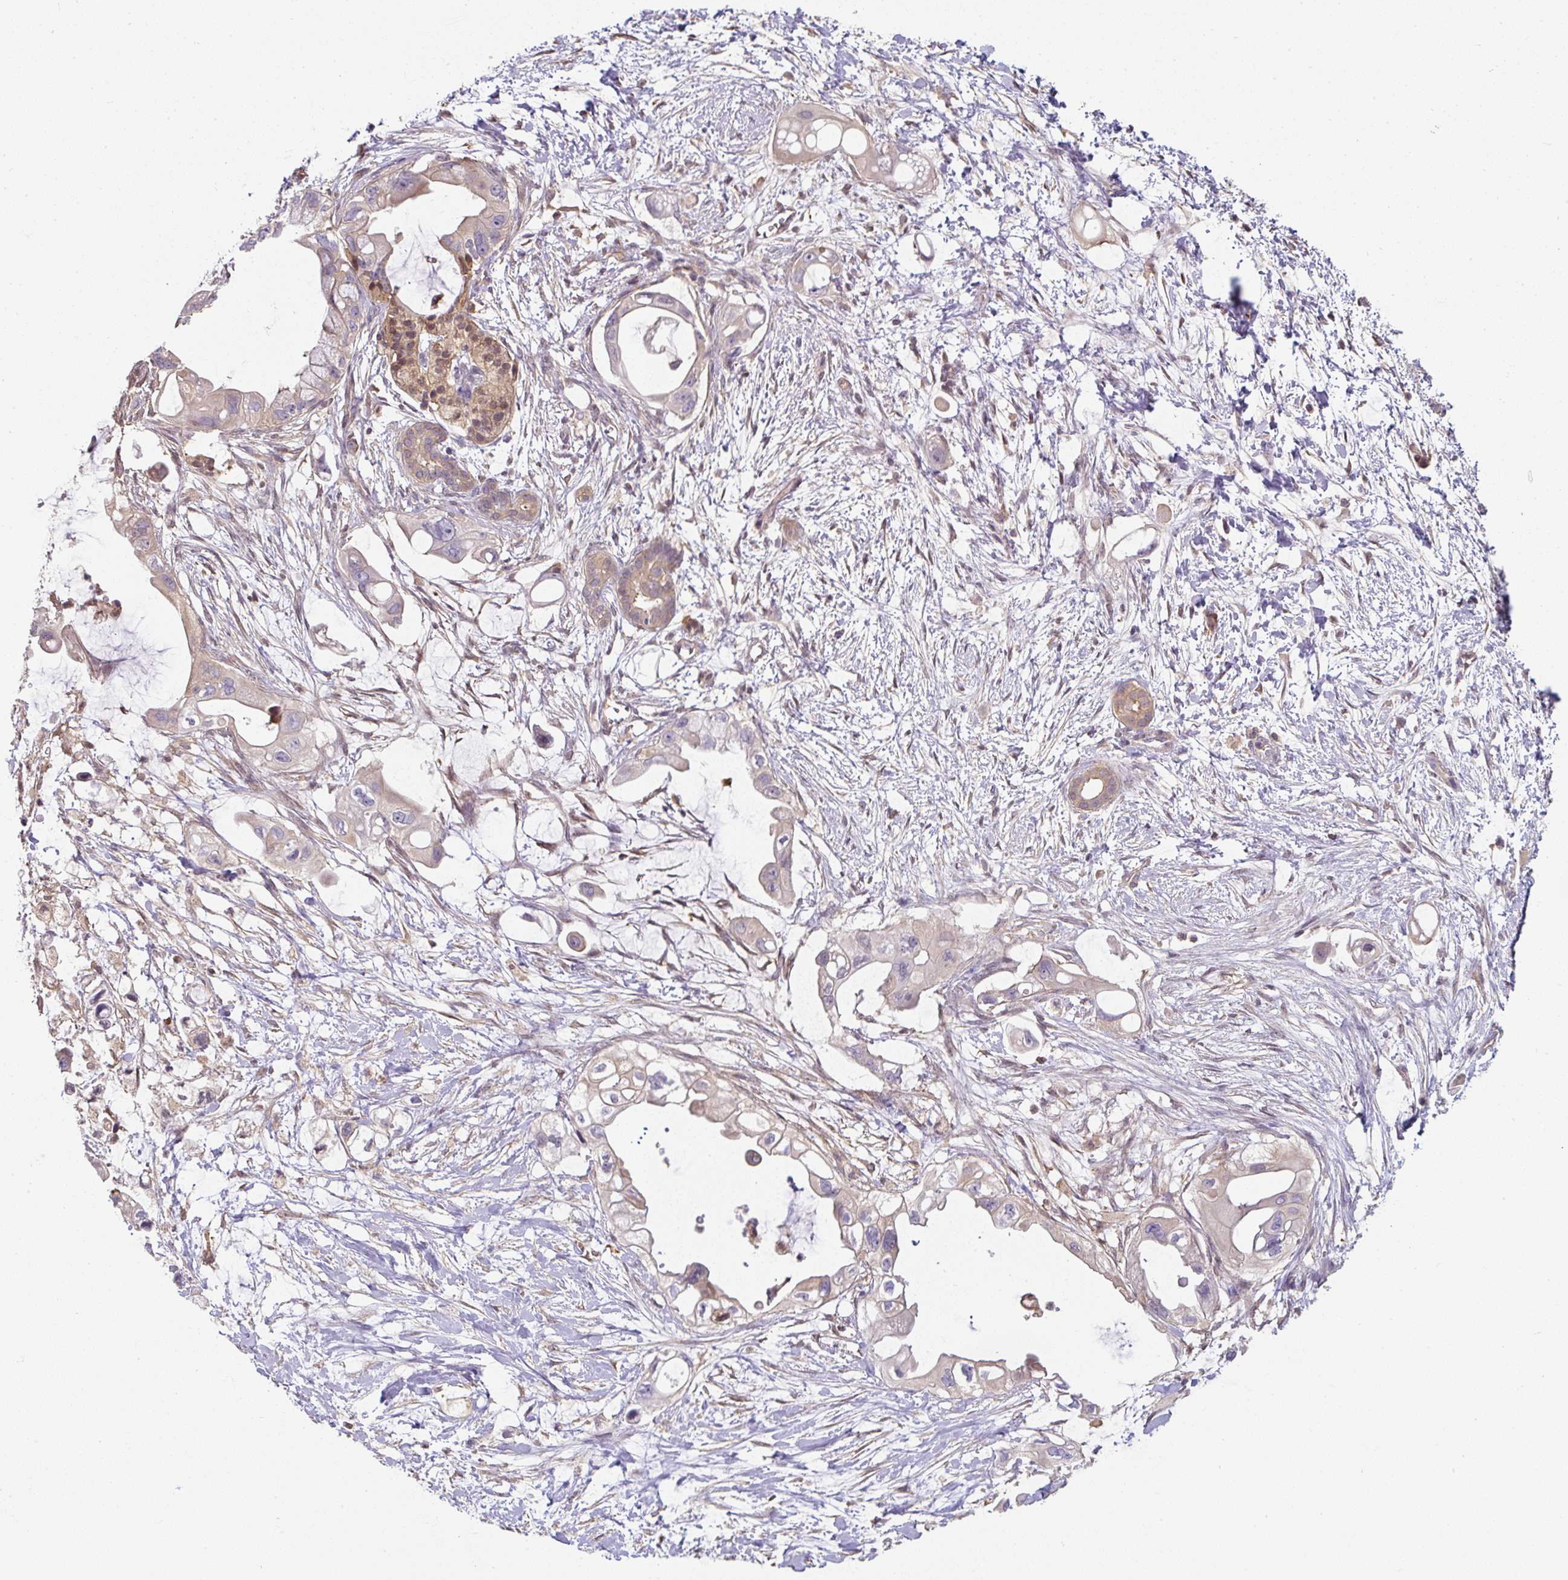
{"staining": {"intensity": "weak", "quantity": "<25%", "location": "cytoplasmic/membranous"}, "tissue": "pancreatic cancer", "cell_type": "Tumor cells", "image_type": "cancer", "snomed": [{"axis": "morphology", "description": "Adenocarcinoma, NOS"}, {"axis": "topography", "description": "Pancreas"}], "caption": "DAB (3,3'-diaminobenzidine) immunohistochemical staining of human pancreatic cancer (adenocarcinoma) shows no significant staining in tumor cells.", "gene": "ST13", "patient": {"sex": "male", "age": 61}}